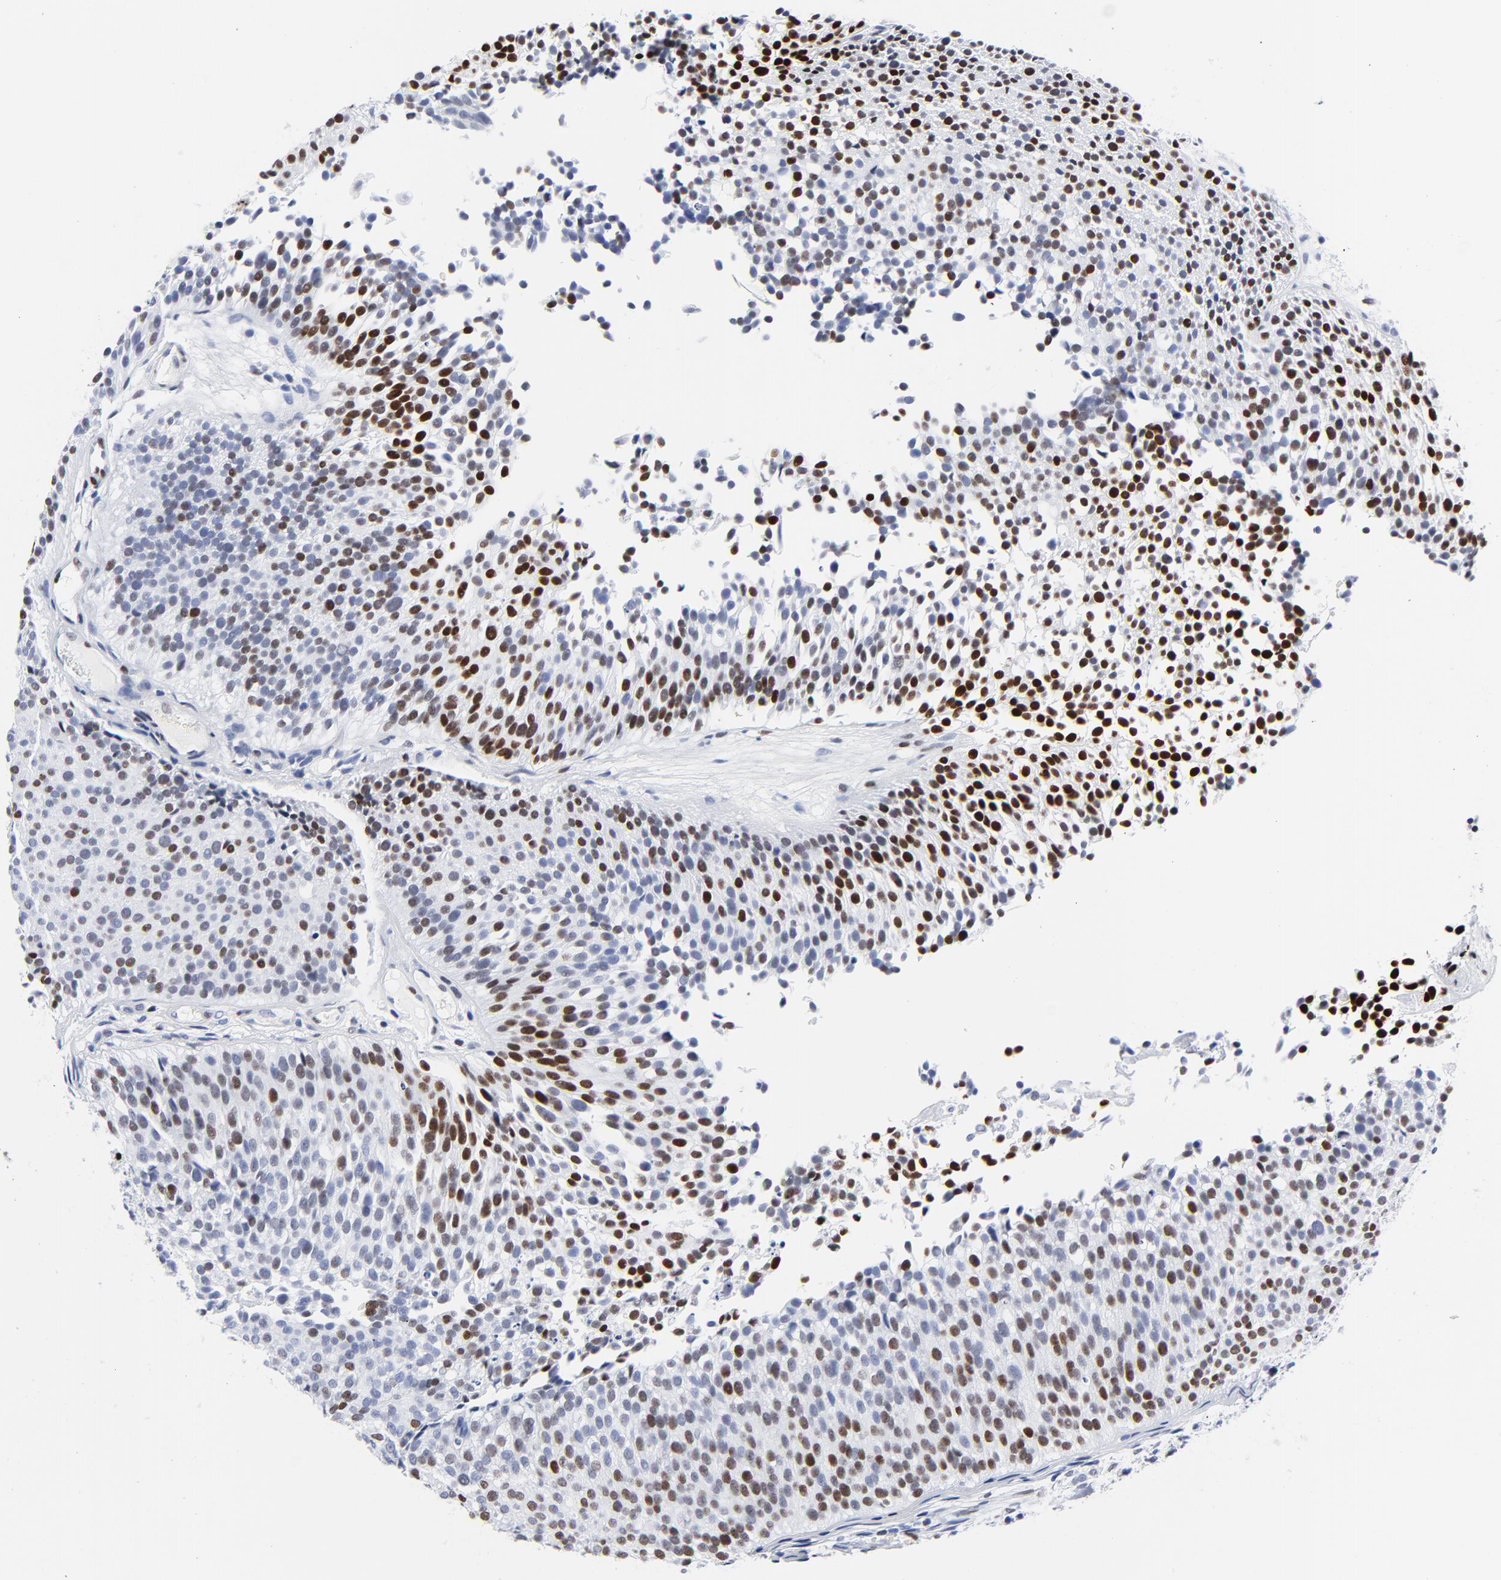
{"staining": {"intensity": "strong", "quantity": "25%-75%", "location": "nuclear"}, "tissue": "urothelial cancer", "cell_type": "Tumor cells", "image_type": "cancer", "snomed": [{"axis": "morphology", "description": "Urothelial carcinoma, Low grade"}, {"axis": "topography", "description": "Urinary bladder"}], "caption": "Immunohistochemistry photomicrograph of human urothelial cancer stained for a protein (brown), which demonstrates high levels of strong nuclear expression in about 25%-75% of tumor cells.", "gene": "JUN", "patient": {"sex": "male", "age": 85}}